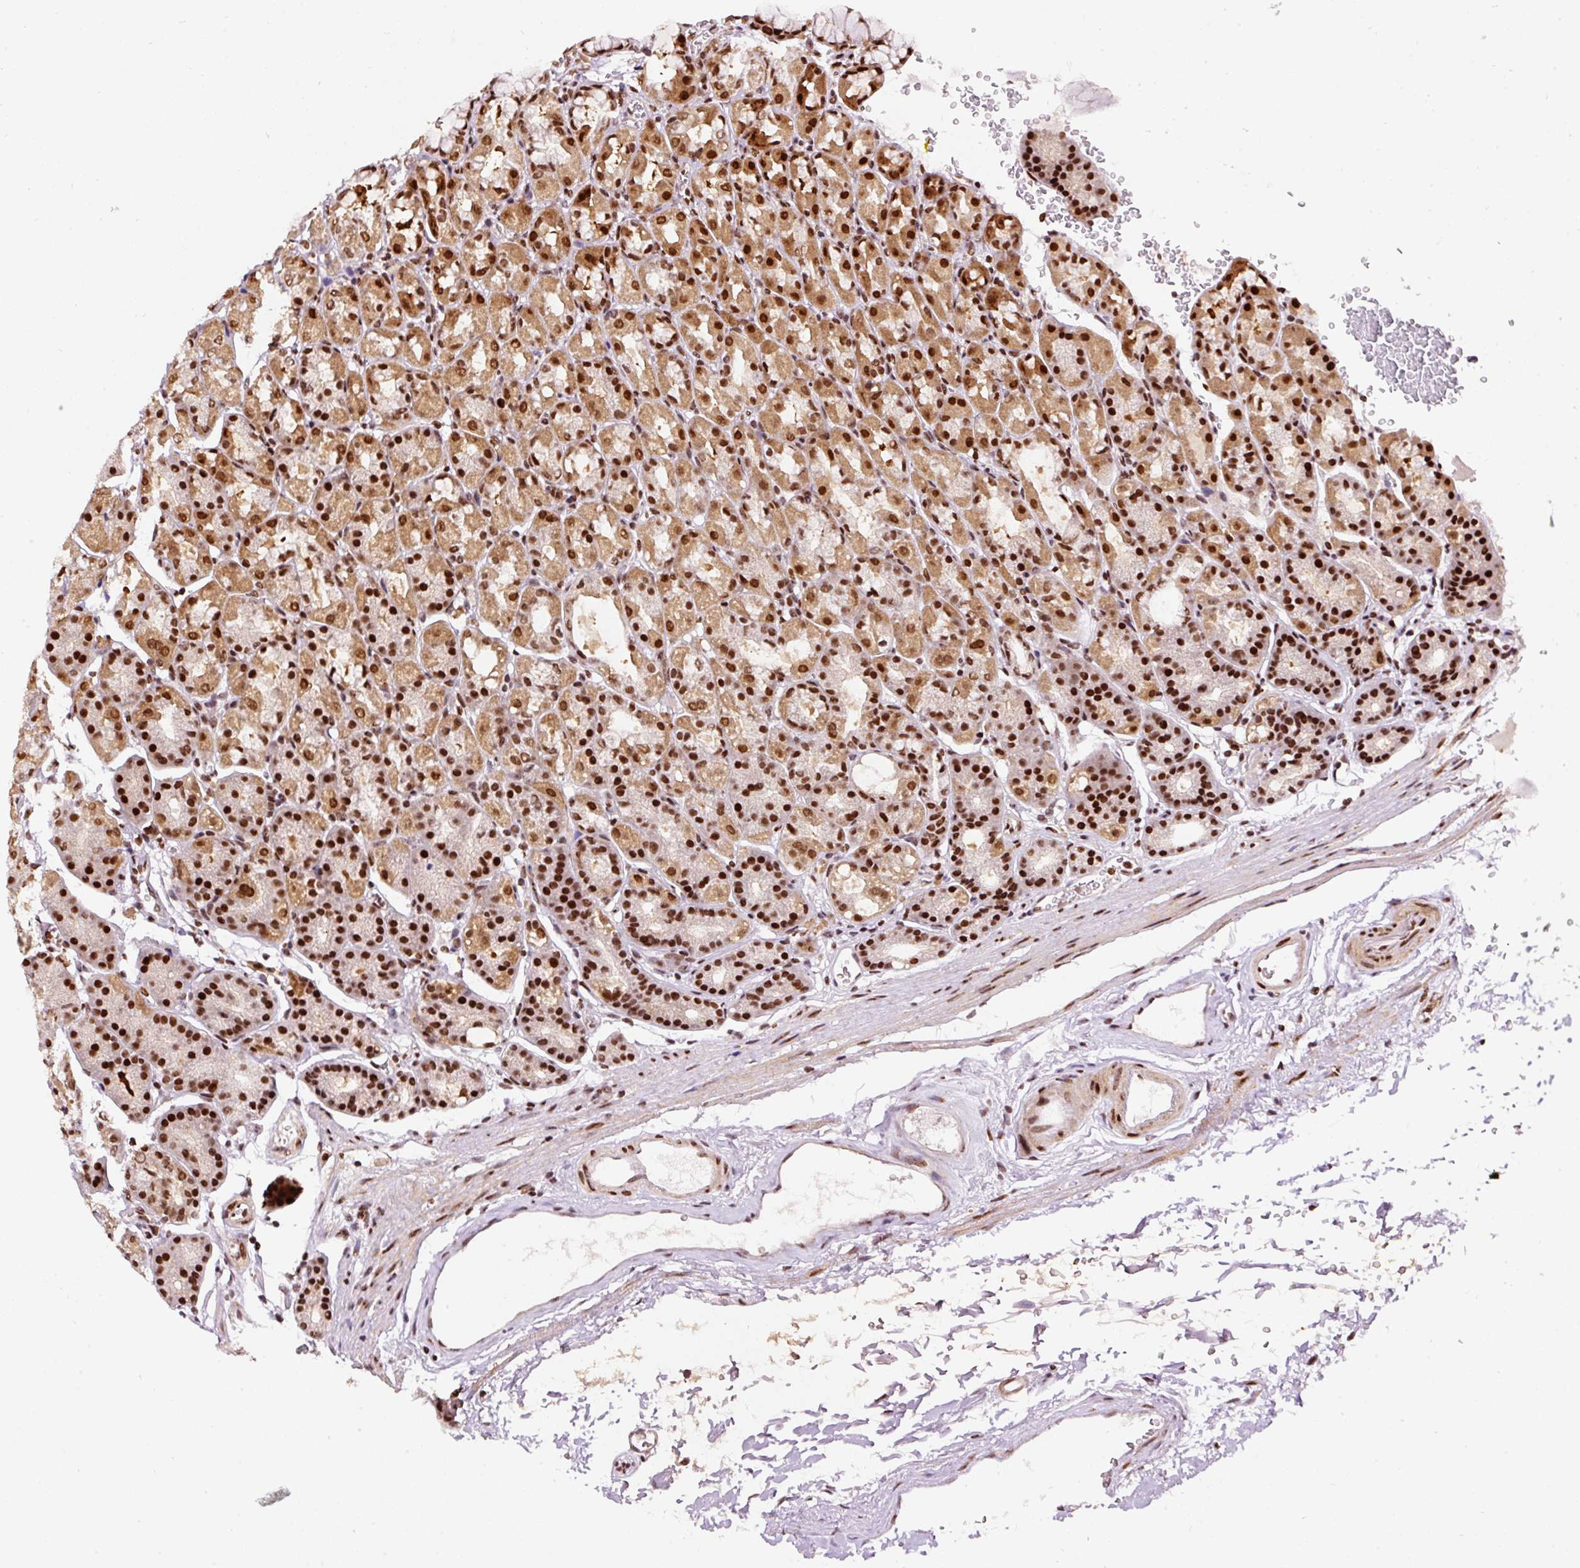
{"staining": {"intensity": "strong", "quantity": ">75%", "location": "cytoplasmic/membranous,nuclear"}, "tissue": "stomach", "cell_type": "Glandular cells", "image_type": "normal", "snomed": [{"axis": "morphology", "description": "Normal tissue, NOS"}, {"axis": "topography", "description": "Stomach, upper"}], "caption": "Brown immunohistochemical staining in unremarkable stomach reveals strong cytoplasmic/membranous,nuclear expression in about >75% of glandular cells. Ihc stains the protein of interest in brown and the nuclei are stained blue.", "gene": "HNRNPC", "patient": {"sex": "female", "age": 81}}